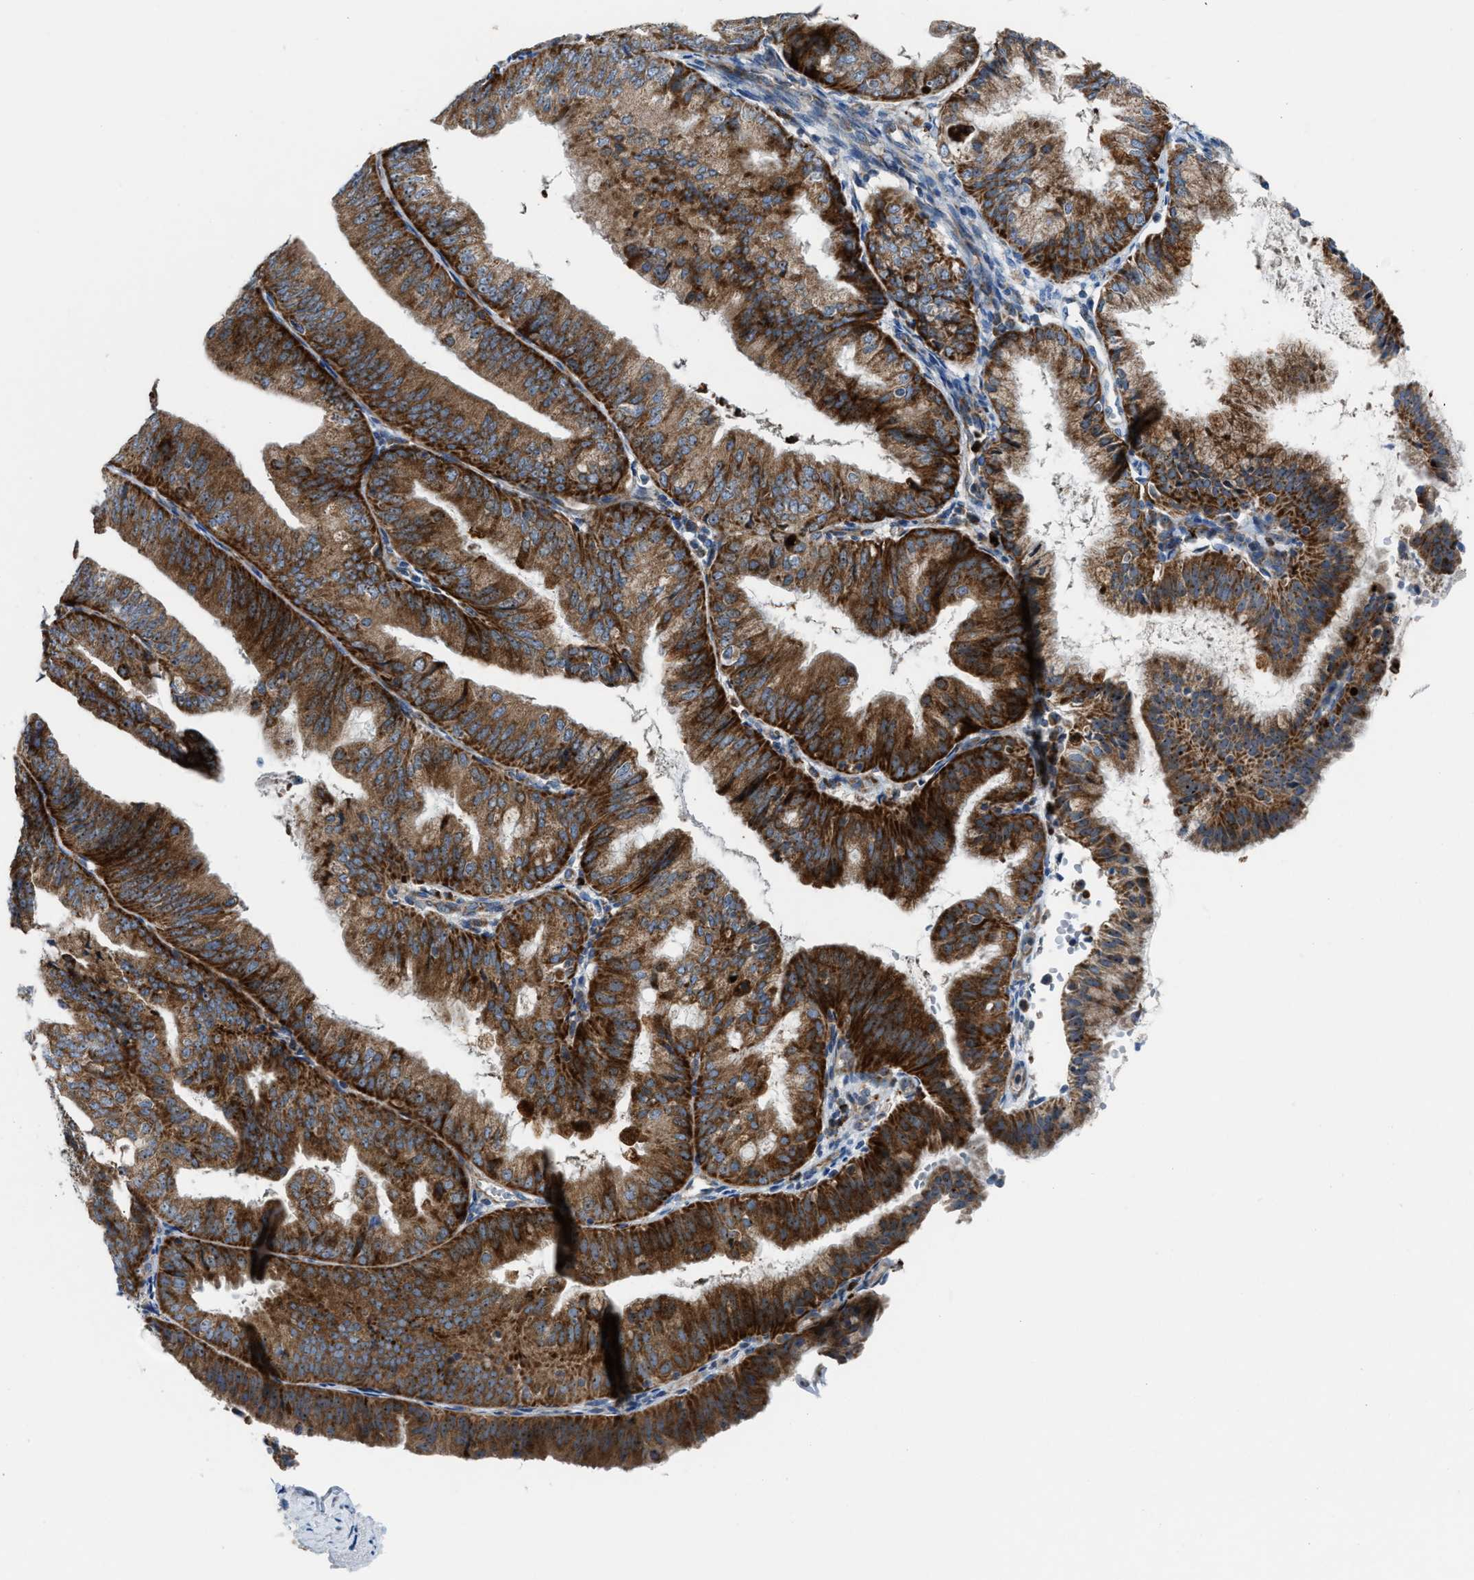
{"staining": {"intensity": "strong", "quantity": ">75%", "location": "cytoplasmic/membranous,nuclear"}, "tissue": "endometrial cancer", "cell_type": "Tumor cells", "image_type": "cancer", "snomed": [{"axis": "morphology", "description": "Adenocarcinoma, NOS"}, {"axis": "topography", "description": "Endometrium"}], "caption": "Brown immunohistochemical staining in human adenocarcinoma (endometrial) demonstrates strong cytoplasmic/membranous and nuclear expression in approximately >75% of tumor cells.", "gene": "TPH1", "patient": {"sex": "female", "age": 63}}